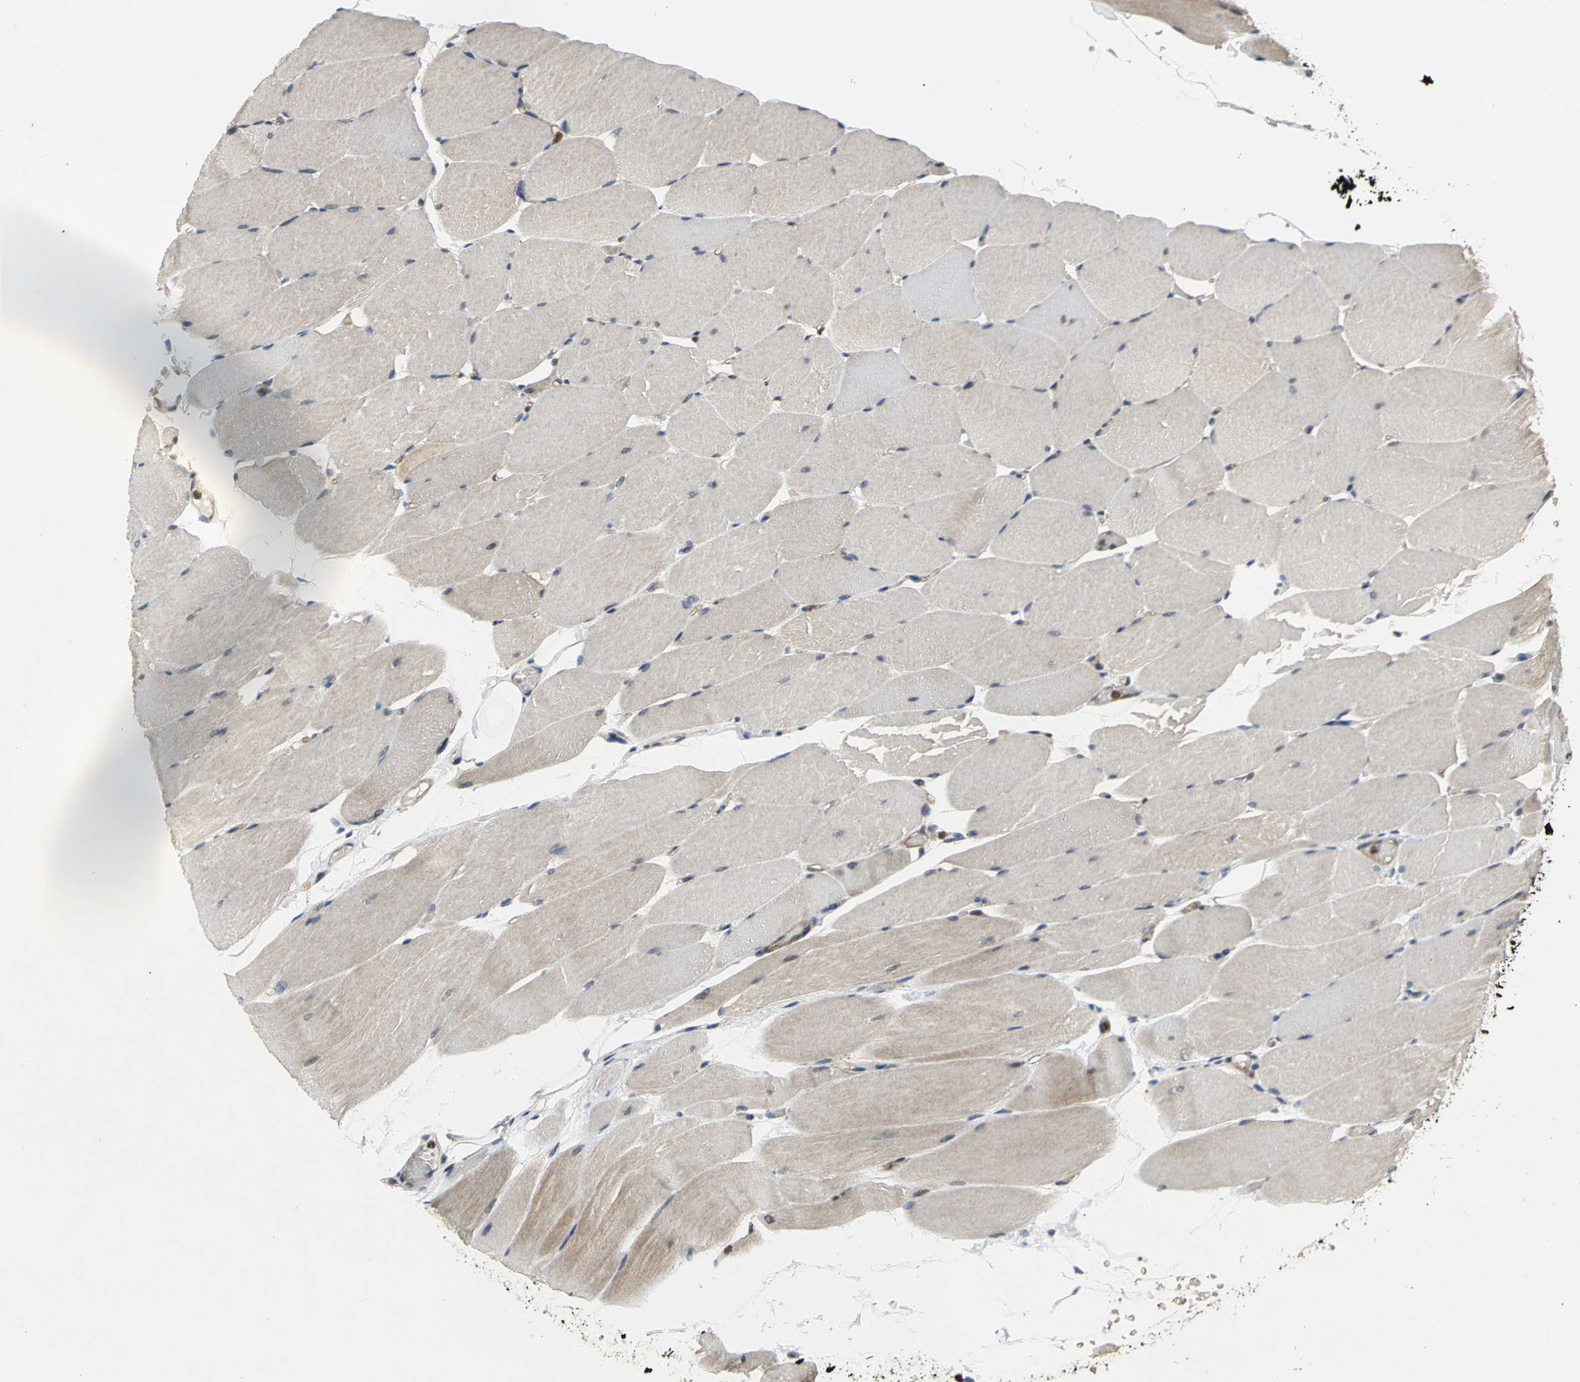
{"staining": {"intensity": "weak", "quantity": "25%-75%", "location": "cytoplasmic/membranous"}, "tissue": "skeletal muscle", "cell_type": "Myocytes", "image_type": "normal", "snomed": [{"axis": "morphology", "description": "Normal tissue, NOS"}, {"axis": "topography", "description": "Skeletal muscle"}, {"axis": "topography", "description": "Parathyroid gland"}], "caption": "Immunohistochemical staining of benign skeletal muscle reveals 25%-75% levels of weak cytoplasmic/membranous protein staining in approximately 25%-75% of myocytes. The staining was performed using DAB to visualize the protein expression in brown, while the nuclei were stained in blue with hematoxylin (Magnification: 20x).", "gene": "AHR", "patient": {"sex": "female", "age": 37}}